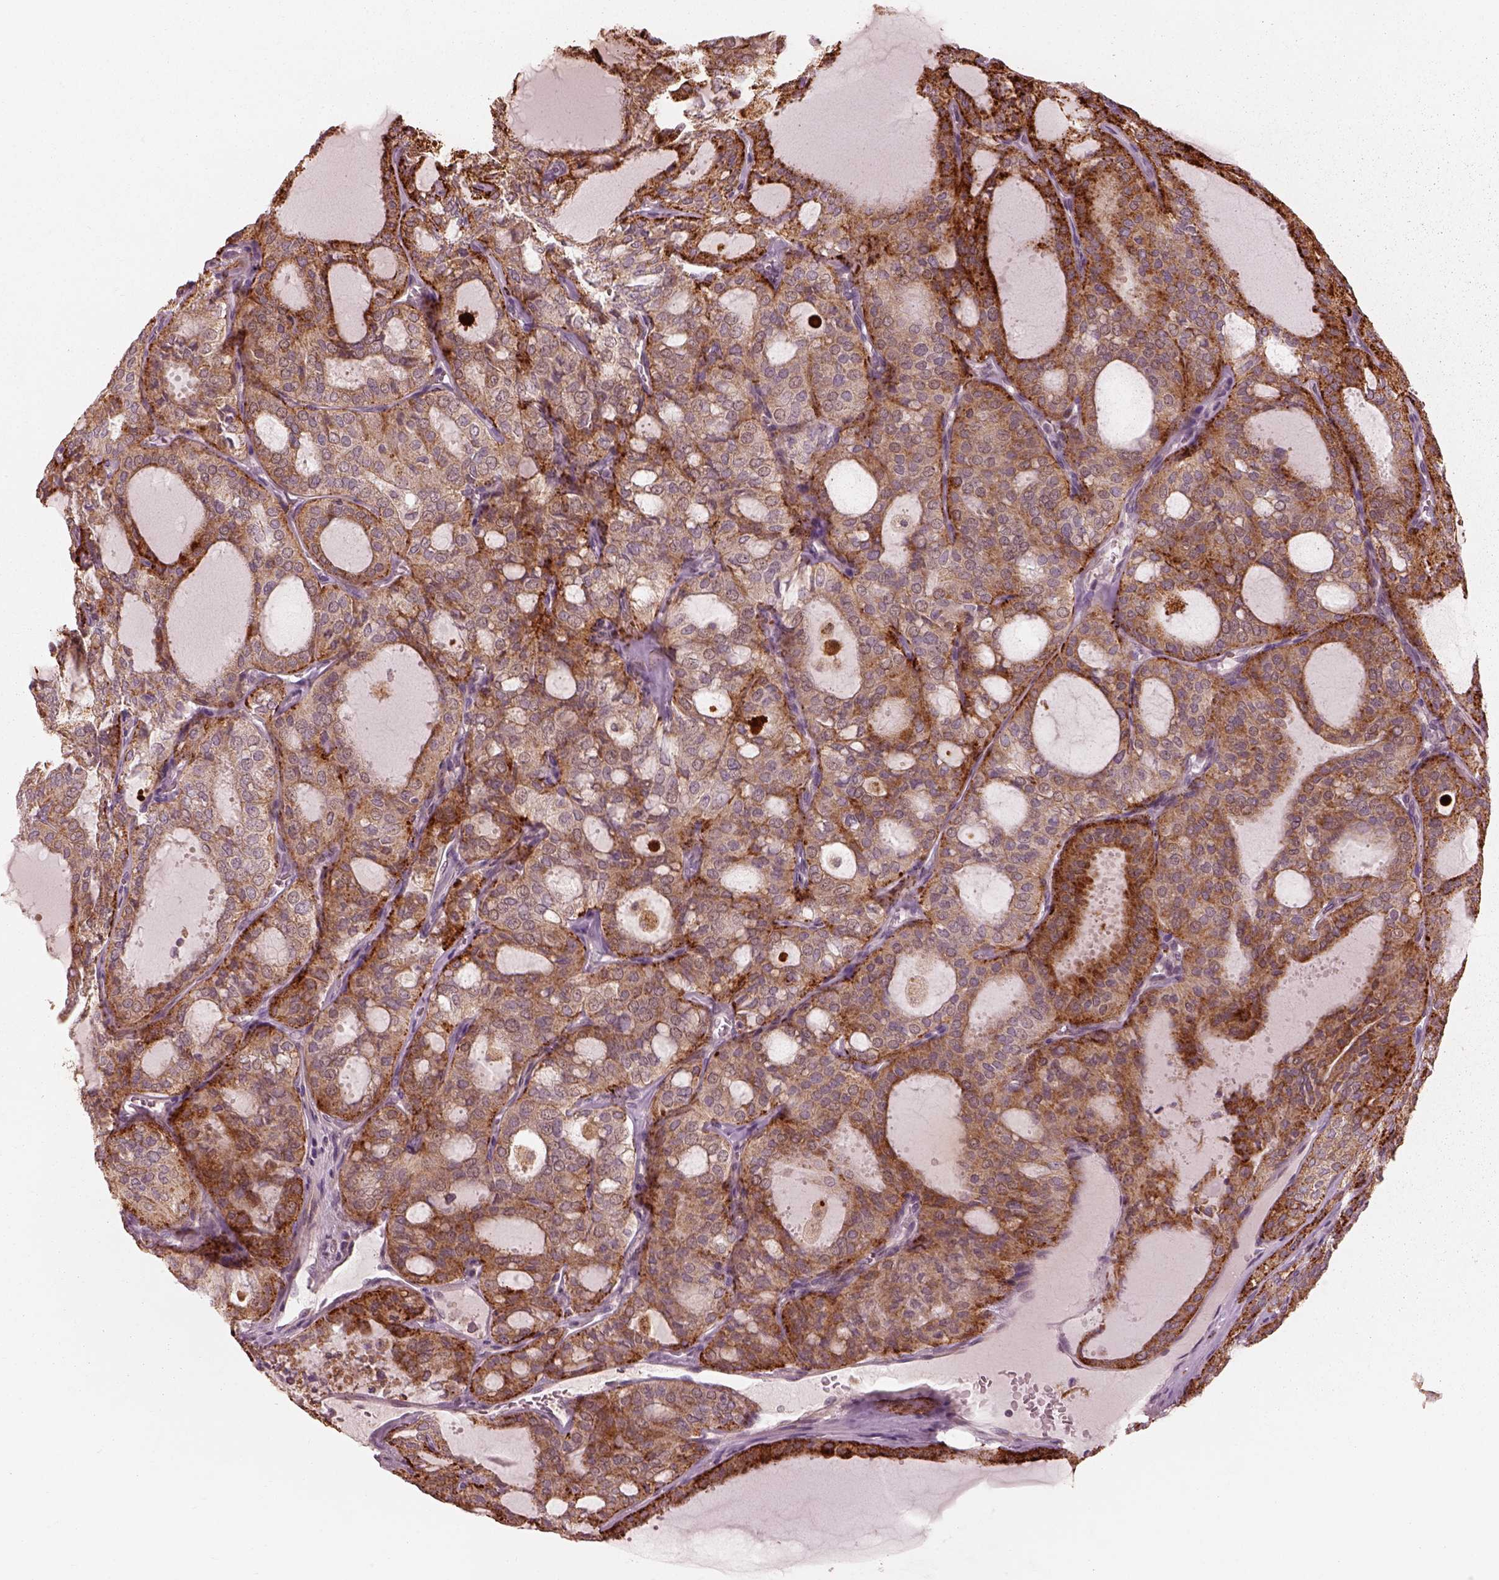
{"staining": {"intensity": "moderate", "quantity": ">75%", "location": "cytoplasmic/membranous"}, "tissue": "thyroid cancer", "cell_type": "Tumor cells", "image_type": "cancer", "snomed": [{"axis": "morphology", "description": "Follicular adenoma carcinoma, NOS"}, {"axis": "topography", "description": "Thyroid gland"}], "caption": "Protein expression analysis of follicular adenoma carcinoma (thyroid) displays moderate cytoplasmic/membranous expression in approximately >75% of tumor cells.", "gene": "SLC25A46", "patient": {"sex": "male", "age": 75}}